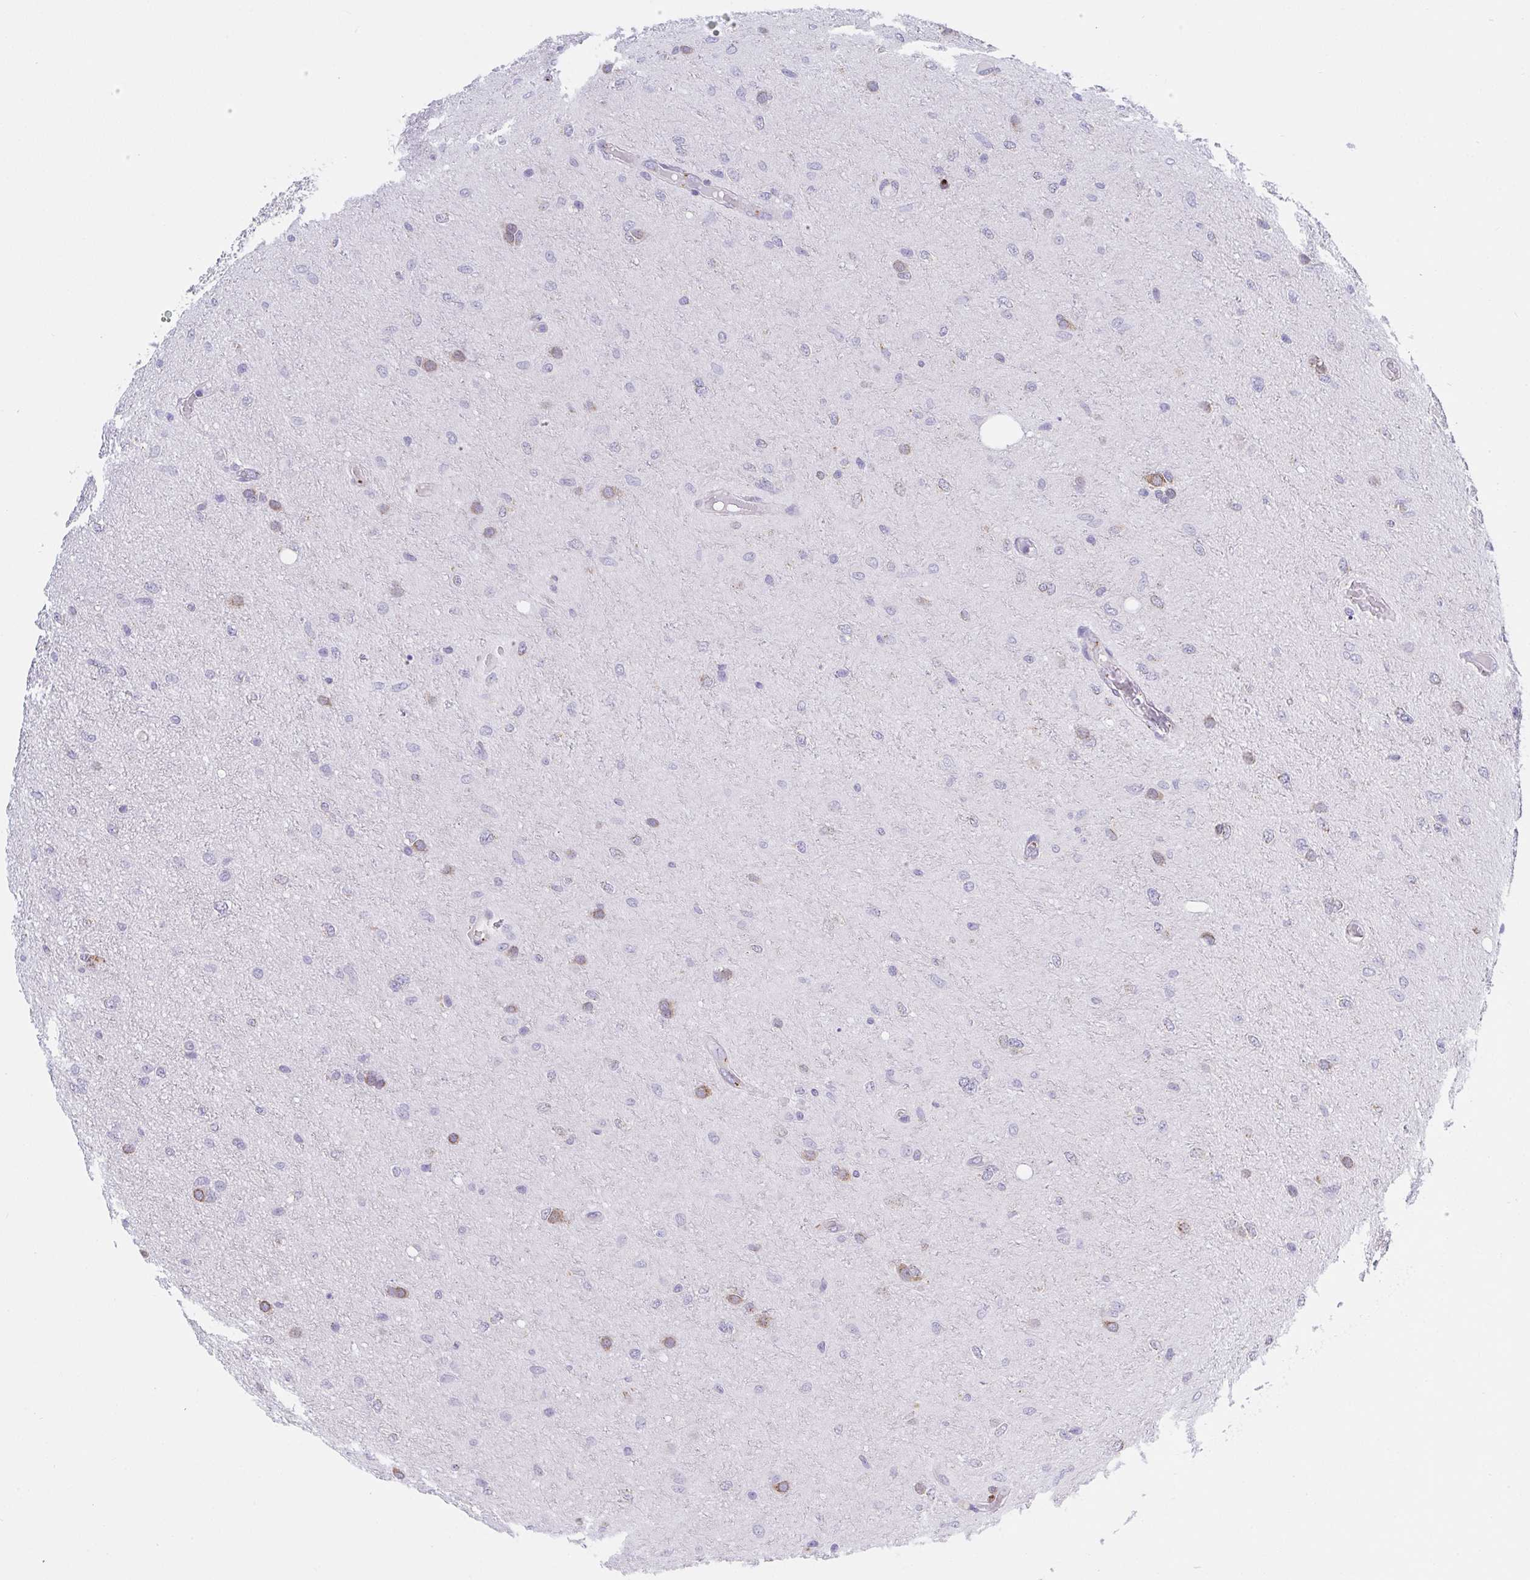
{"staining": {"intensity": "moderate", "quantity": "<25%", "location": "cytoplasmic/membranous"}, "tissue": "glioma", "cell_type": "Tumor cells", "image_type": "cancer", "snomed": [{"axis": "morphology", "description": "Glioma, malignant, Low grade"}, {"axis": "topography", "description": "Cerebellum"}], "caption": "The image shows staining of glioma, revealing moderate cytoplasmic/membranous protein expression (brown color) within tumor cells. Nuclei are stained in blue.", "gene": "PROSER3", "patient": {"sex": "female", "age": 5}}